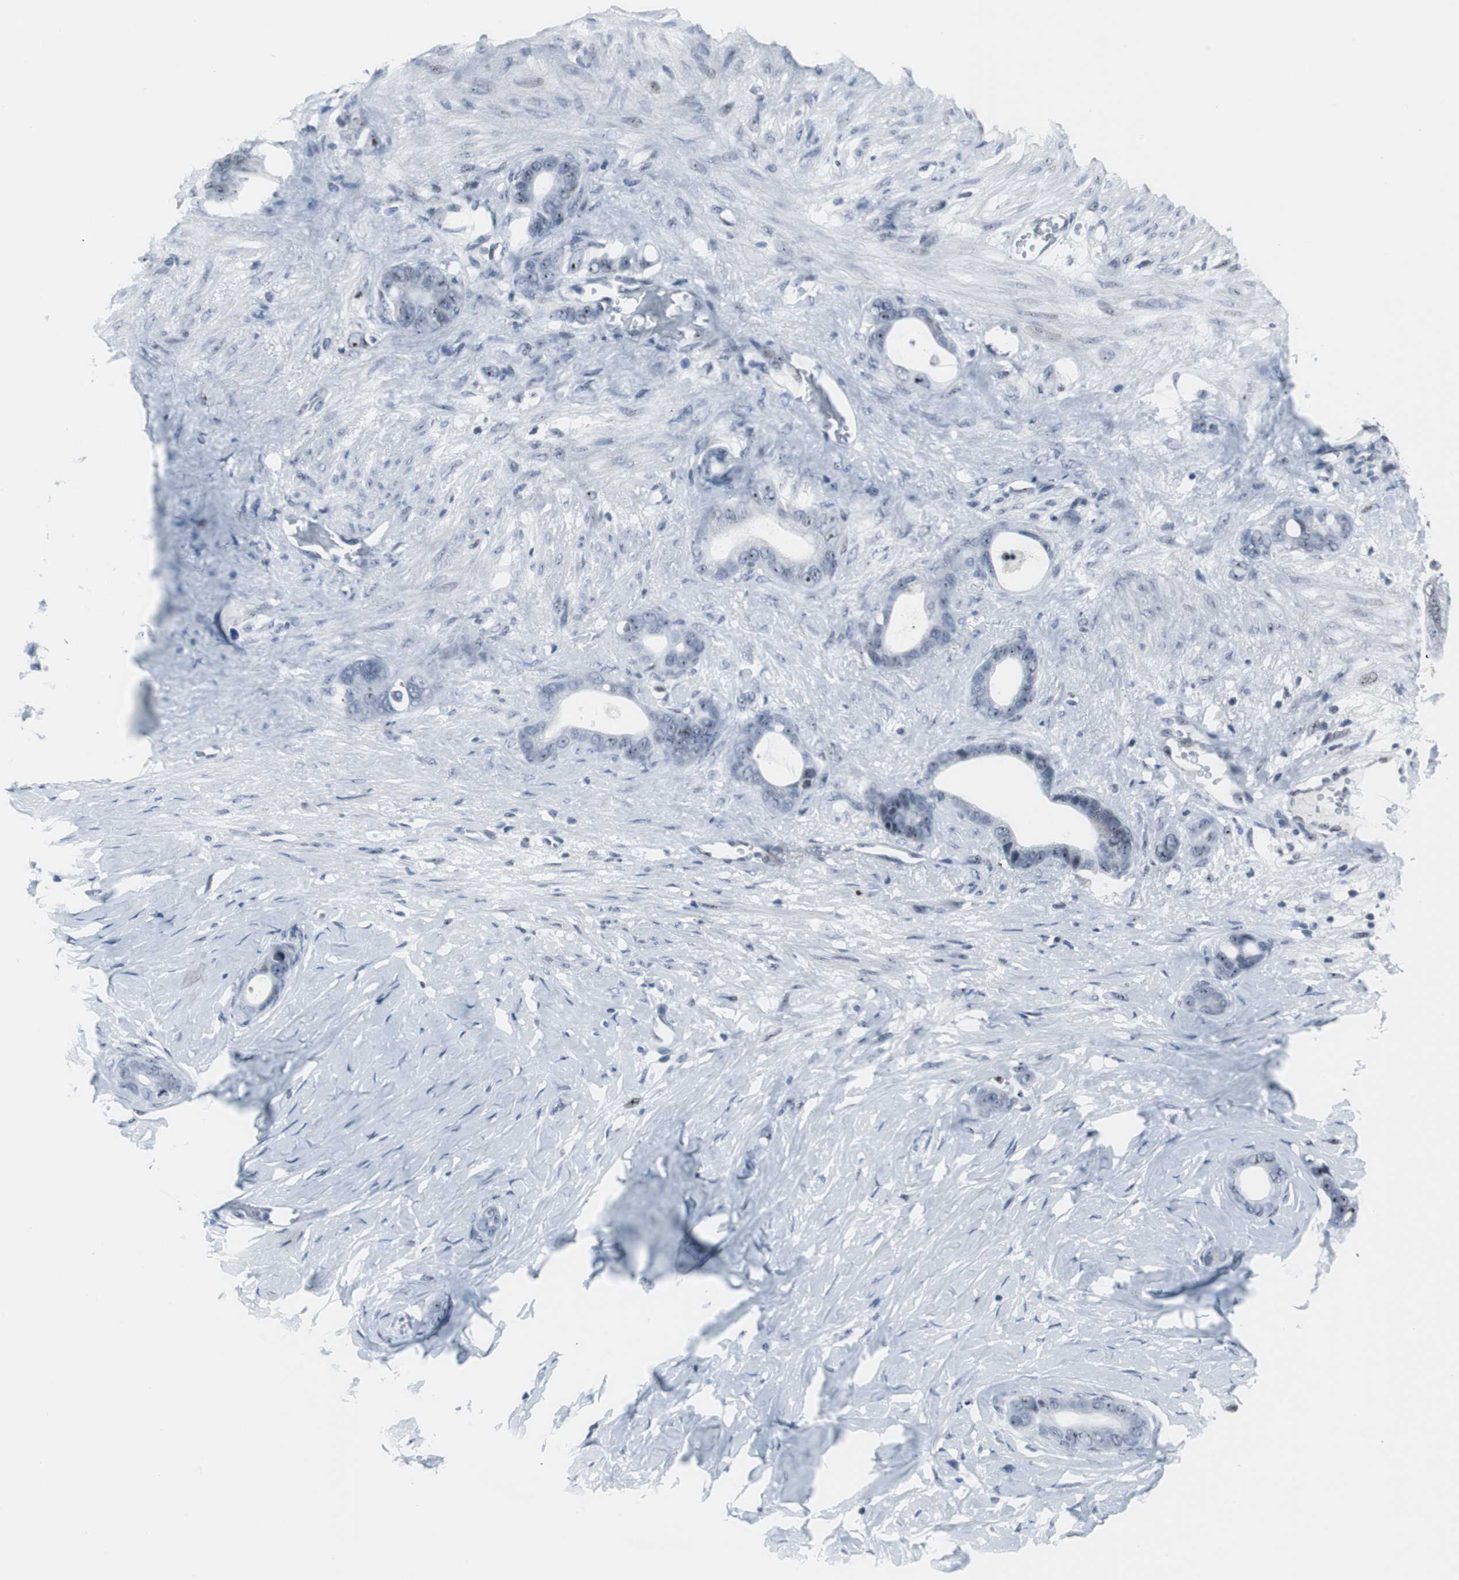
{"staining": {"intensity": "moderate", "quantity": "<25%", "location": "nuclear"}, "tissue": "stomach cancer", "cell_type": "Tumor cells", "image_type": "cancer", "snomed": [{"axis": "morphology", "description": "Adenocarcinoma, NOS"}, {"axis": "topography", "description": "Stomach"}], "caption": "Stomach cancer (adenocarcinoma) stained with a brown dye shows moderate nuclear positive staining in approximately <25% of tumor cells.", "gene": "DOK1", "patient": {"sex": "female", "age": 75}}